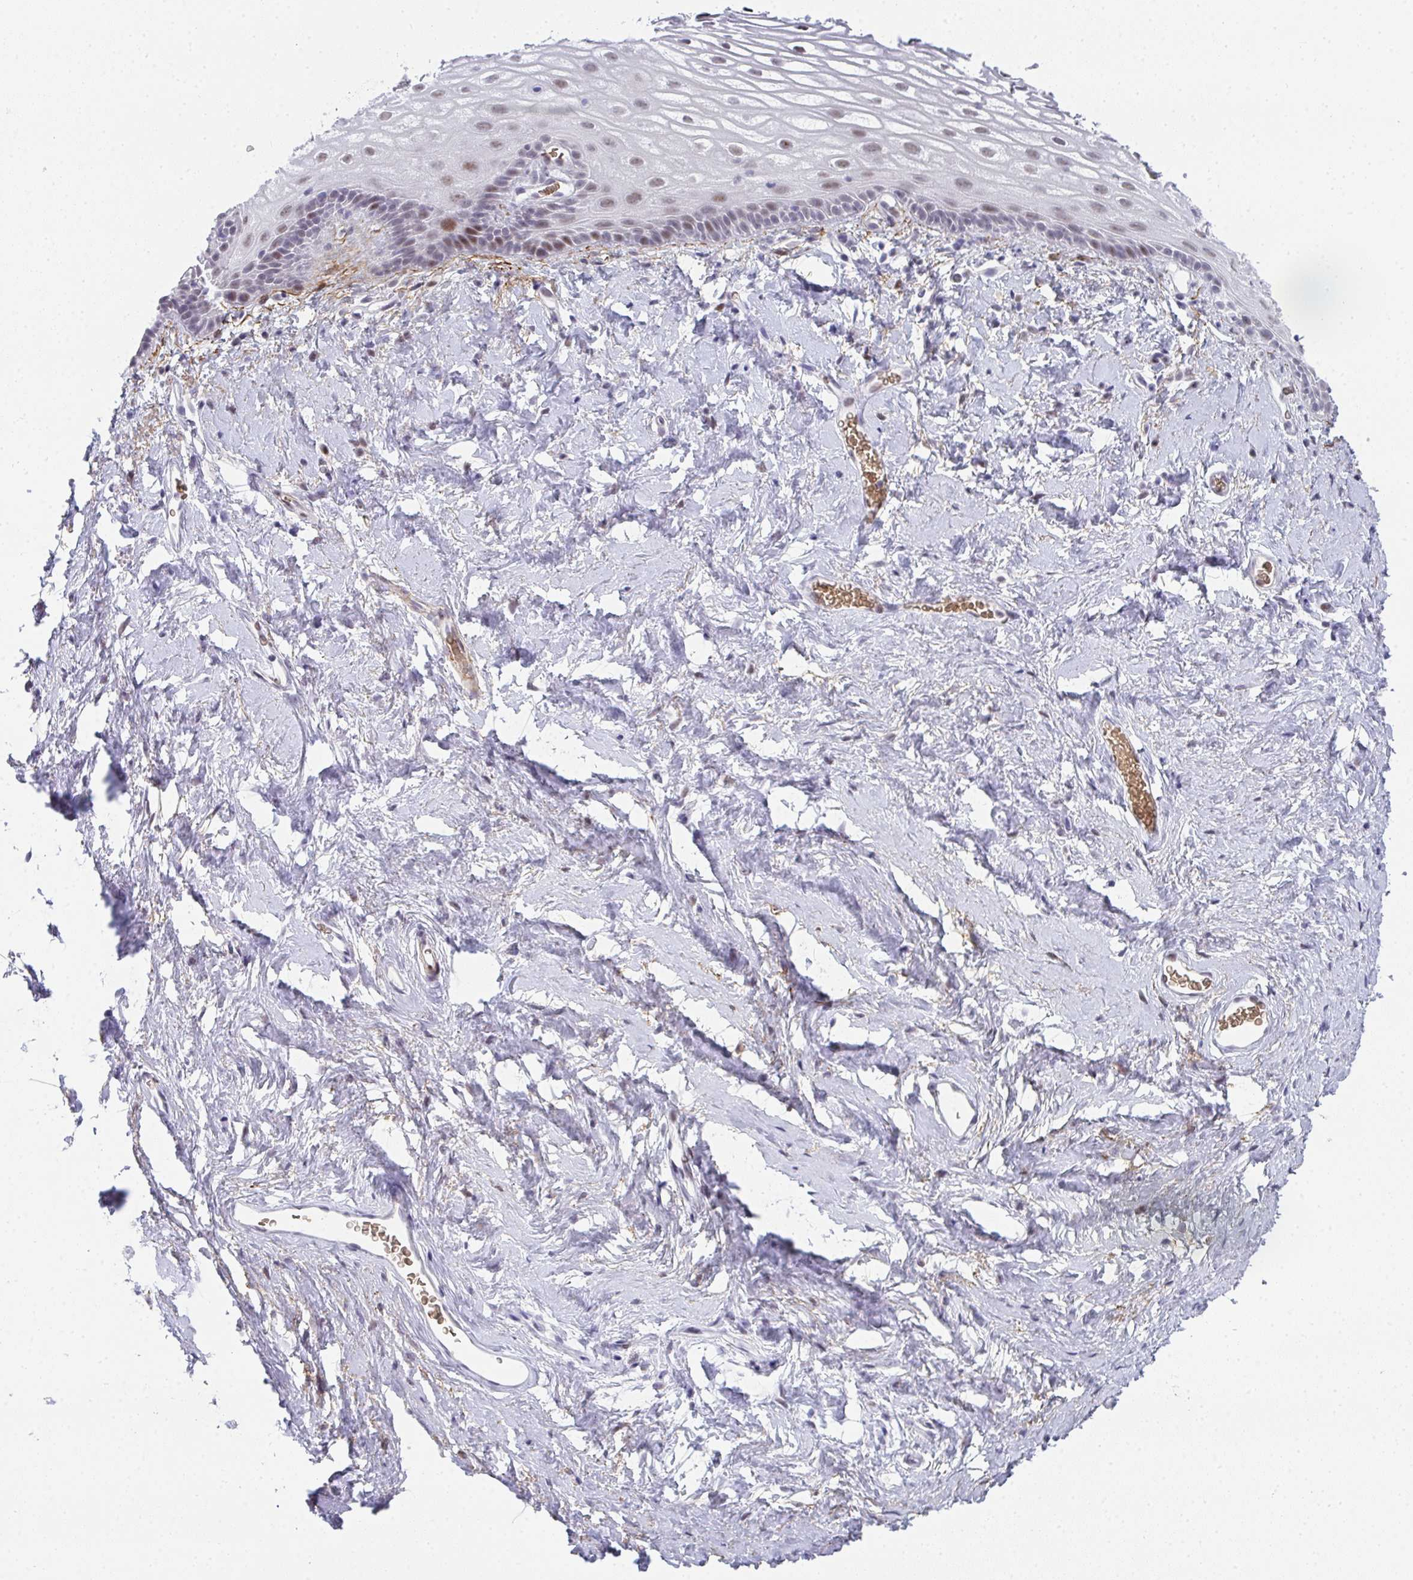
{"staining": {"intensity": "weak", "quantity": "25%-75%", "location": "nuclear"}, "tissue": "vagina", "cell_type": "Squamous epithelial cells", "image_type": "normal", "snomed": [{"axis": "morphology", "description": "Normal tissue, NOS"}, {"axis": "morphology", "description": "Adenocarcinoma, NOS"}, {"axis": "topography", "description": "Rectum"}, {"axis": "topography", "description": "Vagina"}, {"axis": "topography", "description": "Peripheral nerve tissue"}], "caption": "A micrograph of human vagina stained for a protein exhibits weak nuclear brown staining in squamous epithelial cells. (DAB (3,3'-diaminobenzidine) IHC with brightfield microscopy, high magnification).", "gene": "TNMD", "patient": {"sex": "female", "age": 71}}